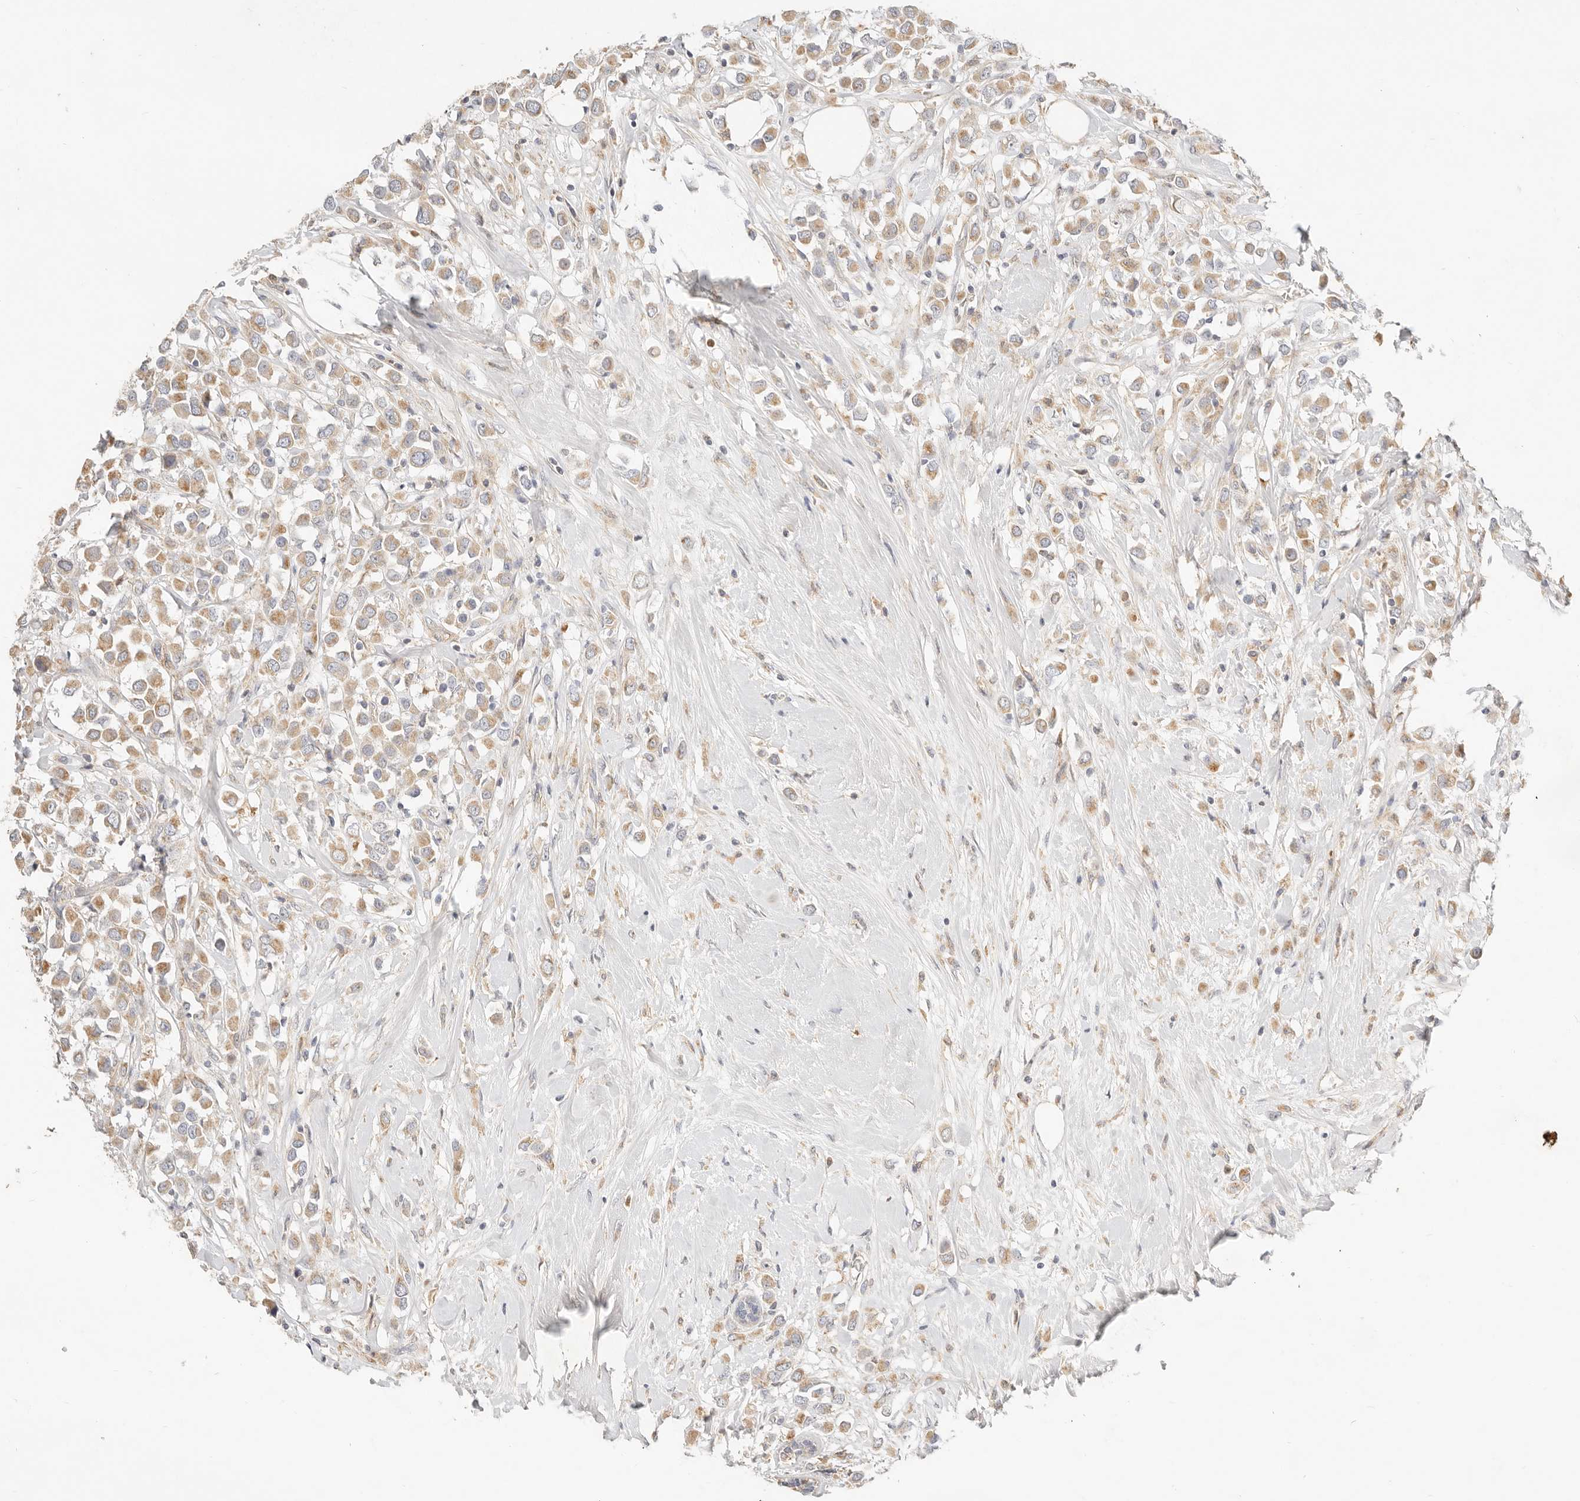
{"staining": {"intensity": "moderate", "quantity": ">75%", "location": "cytoplasmic/membranous"}, "tissue": "breast cancer", "cell_type": "Tumor cells", "image_type": "cancer", "snomed": [{"axis": "morphology", "description": "Duct carcinoma"}, {"axis": "topography", "description": "Breast"}], "caption": "Immunohistochemical staining of human breast invasive ductal carcinoma shows medium levels of moderate cytoplasmic/membranous staining in approximately >75% of tumor cells.", "gene": "ACOX1", "patient": {"sex": "female", "age": 61}}